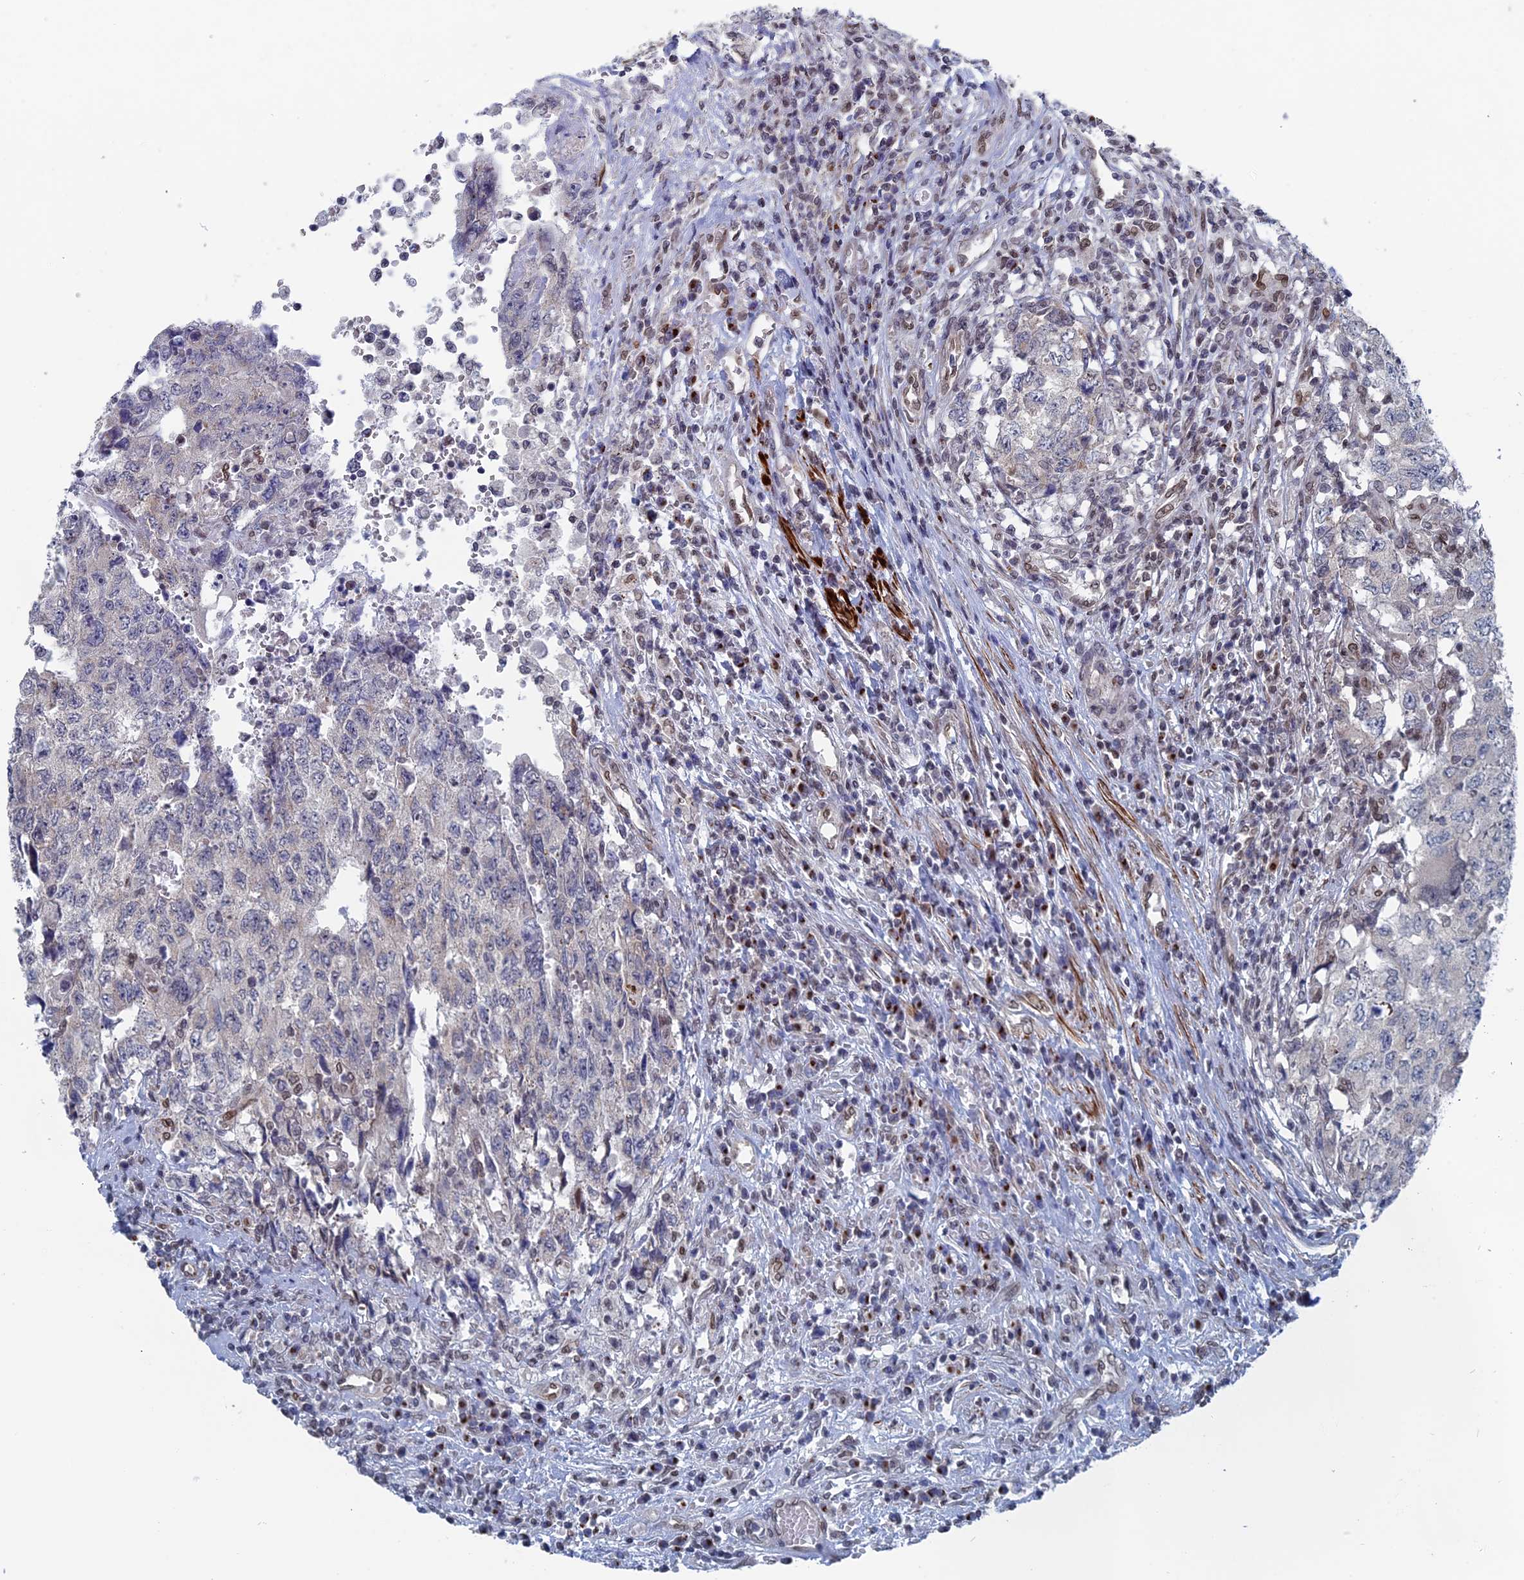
{"staining": {"intensity": "negative", "quantity": "none", "location": "none"}, "tissue": "testis cancer", "cell_type": "Tumor cells", "image_type": "cancer", "snomed": [{"axis": "morphology", "description": "Carcinoma, Embryonal, NOS"}, {"axis": "topography", "description": "Testis"}], "caption": "Tumor cells show no significant protein staining in embryonal carcinoma (testis).", "gene": "MTRF1", "patient": {"sex": "male", "age": 34}}